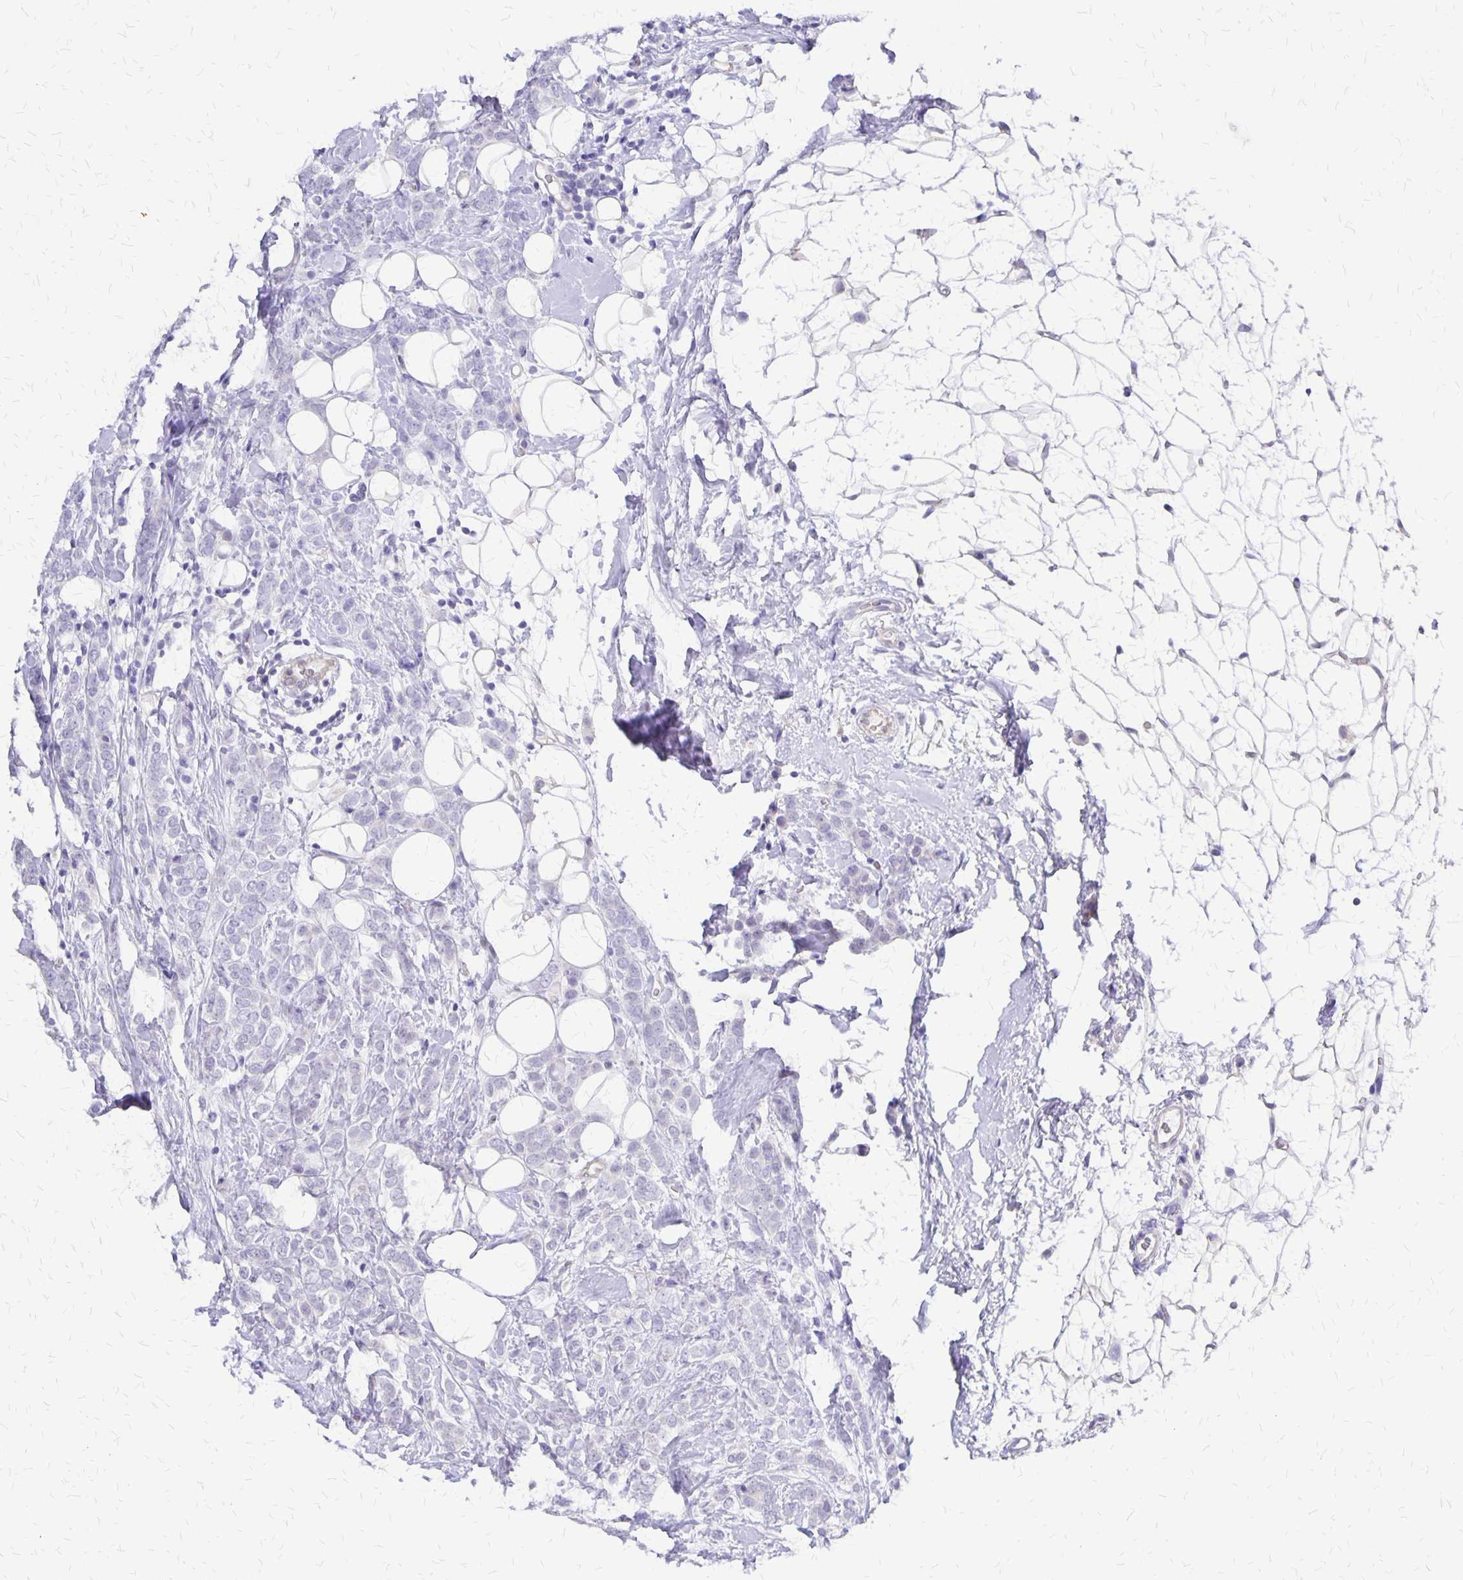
{"staining": {"intensity": "negative", "quantity": "none", "location": "none"}, "tissue": "breast cancer", "cell_type": "Tumor cells", "image_type": "cancer", "snomed": [{"axis": "morphology", "description": "Lobular carcinoma"}, {"axis": "topography", "description": "Breast"}], "caption": "Immunohistochemistry (IHC) photomicrograph of neoplastic tissue: human breast lobular carcinoma stained with DAB (3,3'-diaminobenzidine) exhibits no significant protein staining in tumor cells. (Immunohistochemistry, brightfield microscopy, high magnification).", "gene": "SI", "patient": {"sex": "female", "age": 49}}